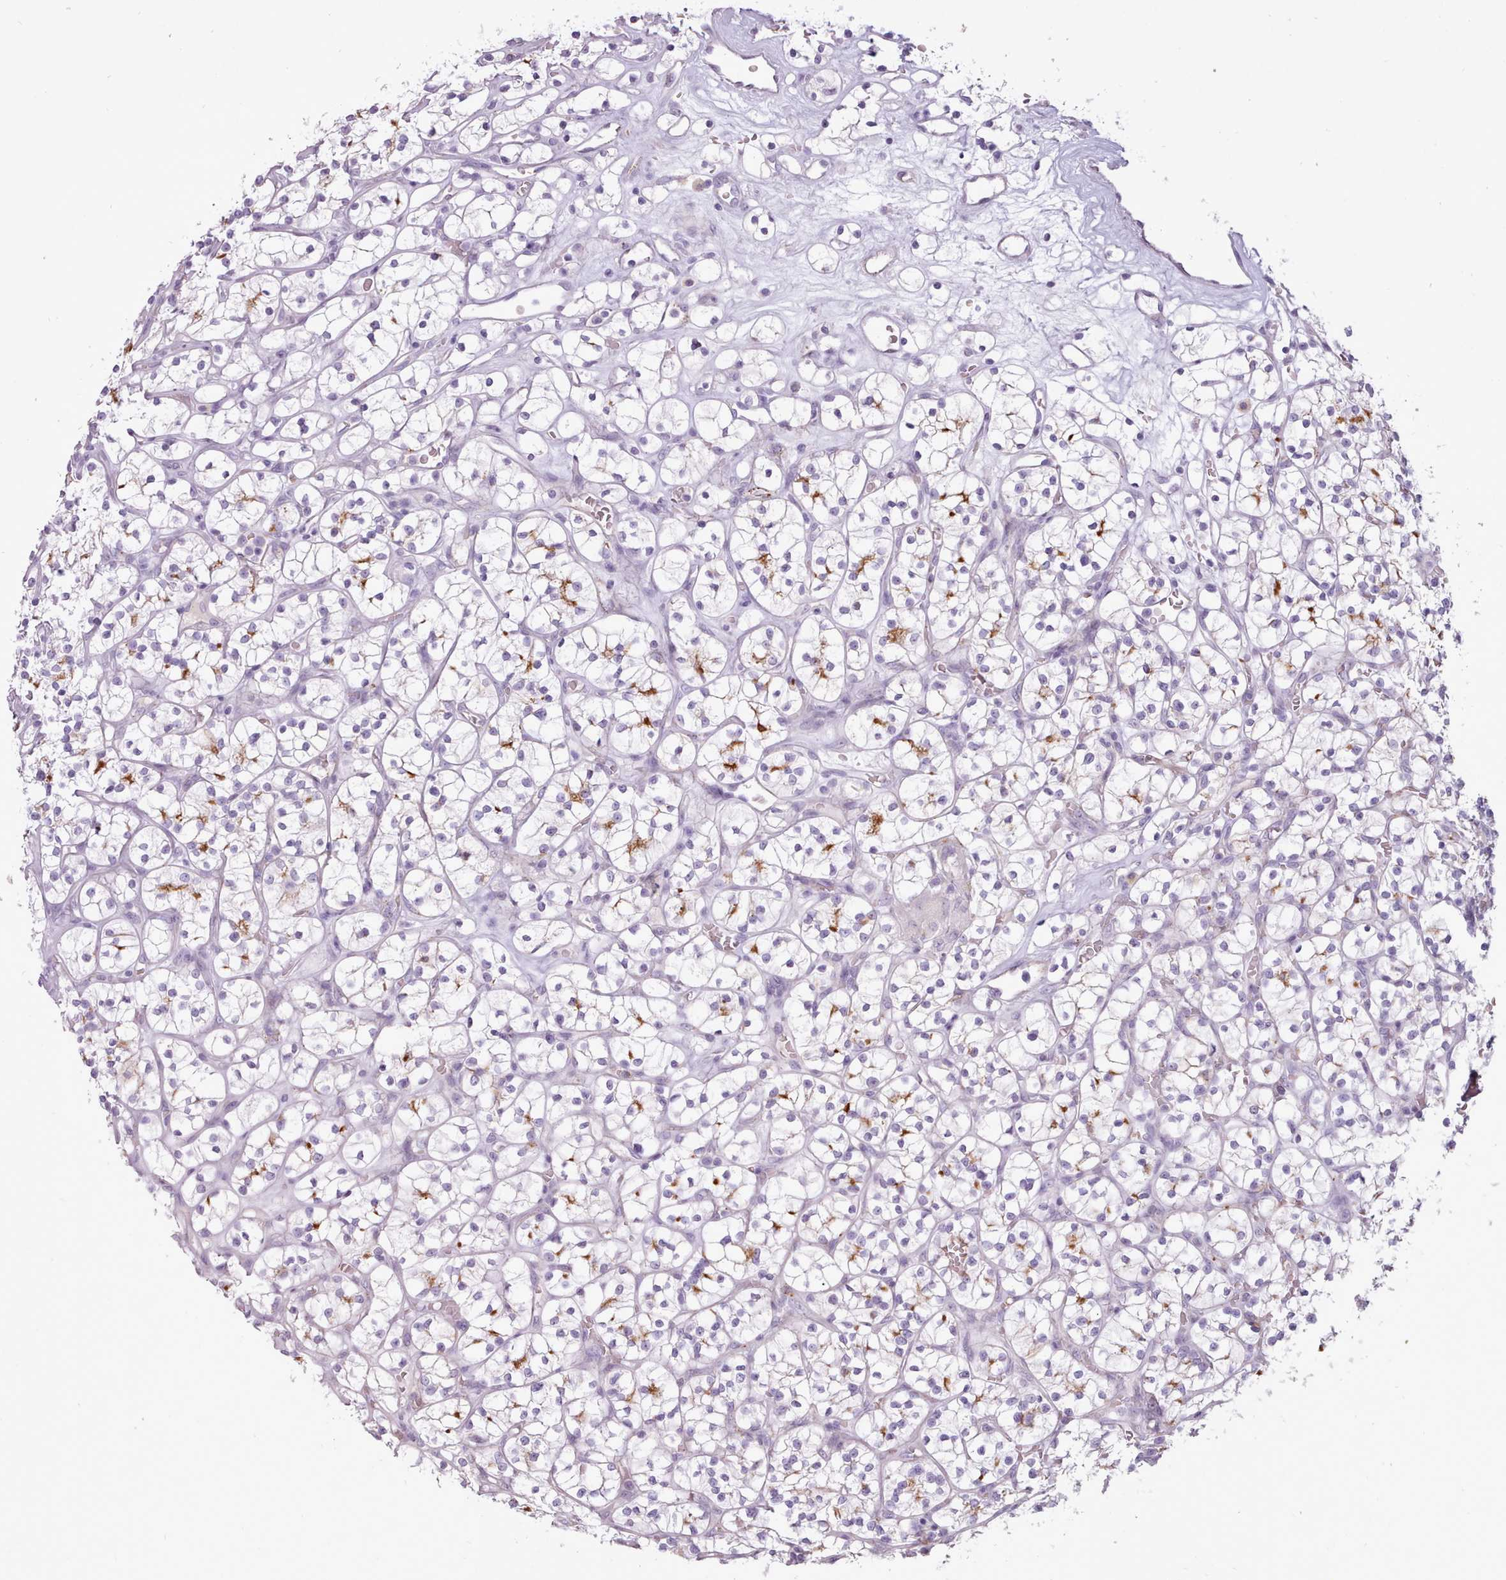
{"staining": {"intensity": "moderate", "quantity": "<25%", "location": "cytoplasmic/membranous"}, "tissue": "renal cancer", "cell_type": "Tumor cells", "image_type": "cancer", "snomed": [{"axis": "morphology", "description": "Adenocarcinoma, NOS"}, {"axis": "topography", "description": "Kidney"}], "caption": "Renal cancer was stained to show a protein in brown. There is low levels of moderate cytoplasmic/membranous staining in approximately <25% of tumor cells.", "gene": "ATRAID", "patient": {"sex": "female", "age": 64}}